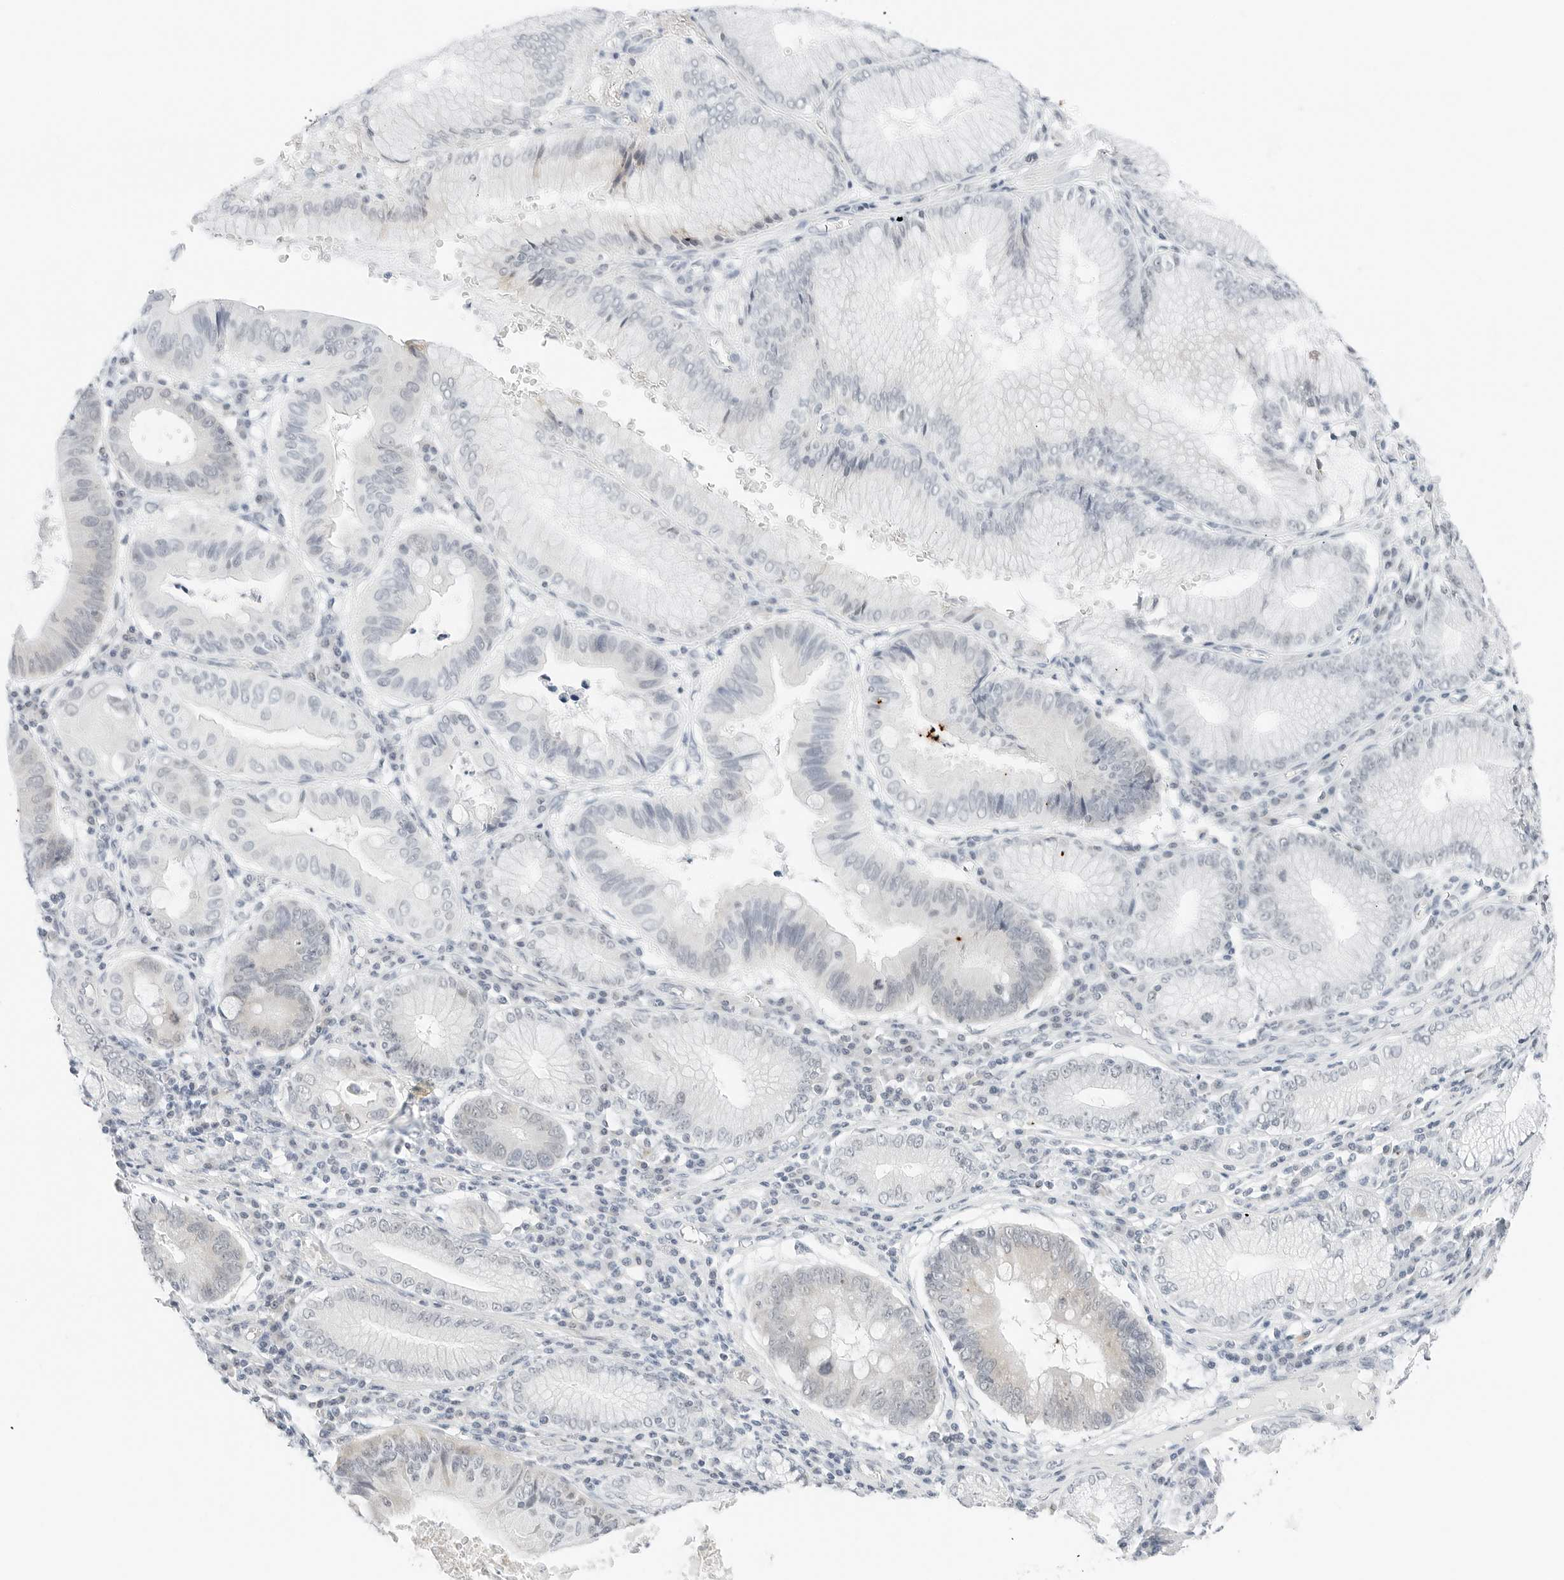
{"staining": {"intensity": "negative", "quantity": "none", "location": "none"}, "tissue": "stomach cancer", "cell_type": "Tumor cells", "image_type": "cancer", "snomed": [{"axis": "morphology", "description": "Adenocarcinoma, NOS"}, {"axis": "topography", "description": "Stomach"}], "caption": "Histopathology image shows no protein expression in tumor cells of adenocarcinoma (stomach) tissue.", "gene": "CCSAP", "patient": {"sex": "male", "age": 59}}